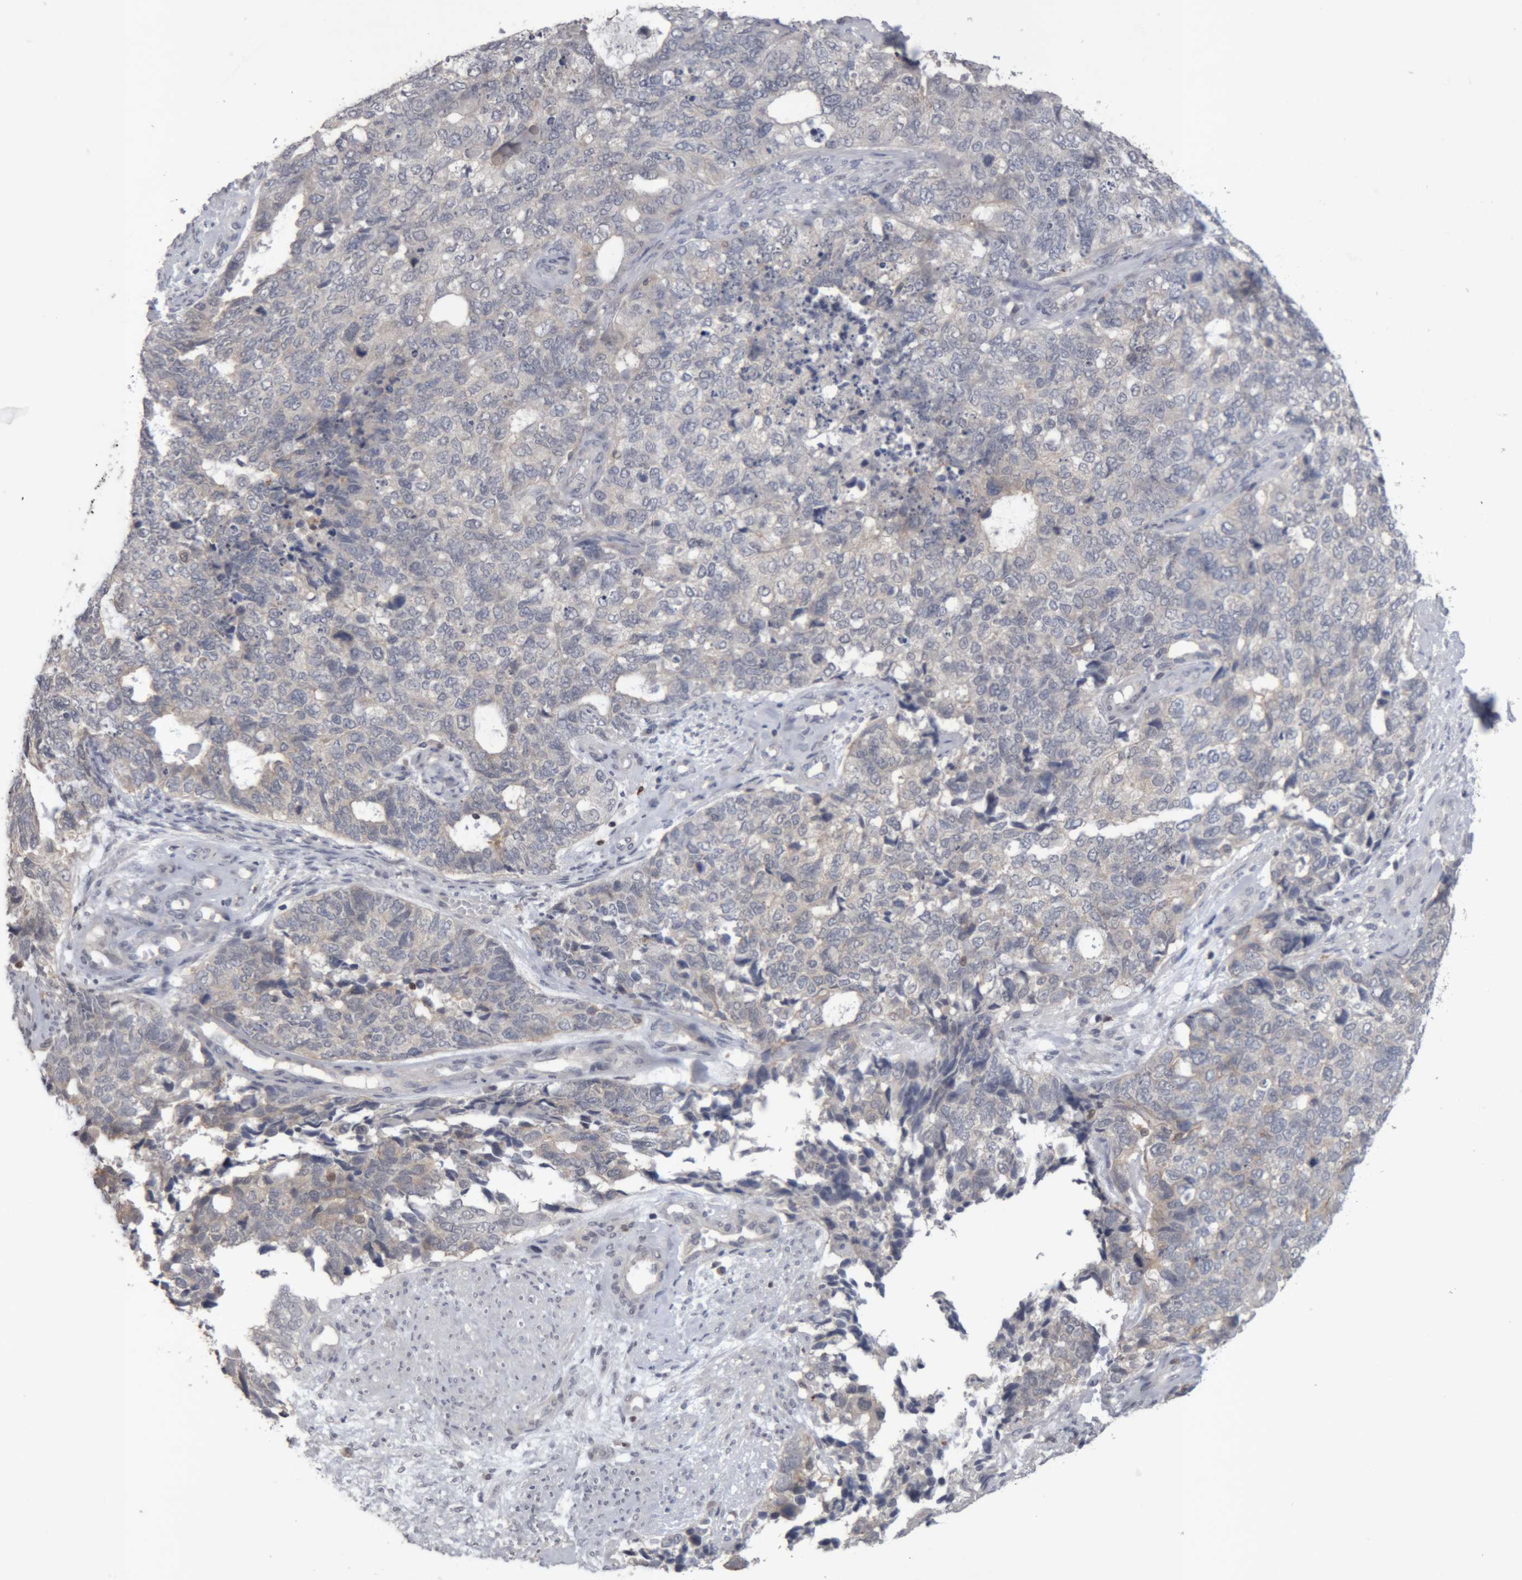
{"staining": {"intensity": "negative", "quantity": "none", "location": "none"}, "tissue": "cervical cancer", "cell_type": "Tumor cells", "image_type": "cancer", "snomed": [{"axis": "morphology", "description": "Squamous cell carcinoma, NOS"}, {"axis": "topography", "description": "Cervix"}], "caption": "Cervical cancer (squamous cell carcinoma) was stained to show a protein in brown. There is no significant expression in tumor cells. (DAB immunohistochemistry visualized using brightfield microscopy, high magnification).", "gene": "NFATC2", "patient": {"sex": "female", "age": 63}}